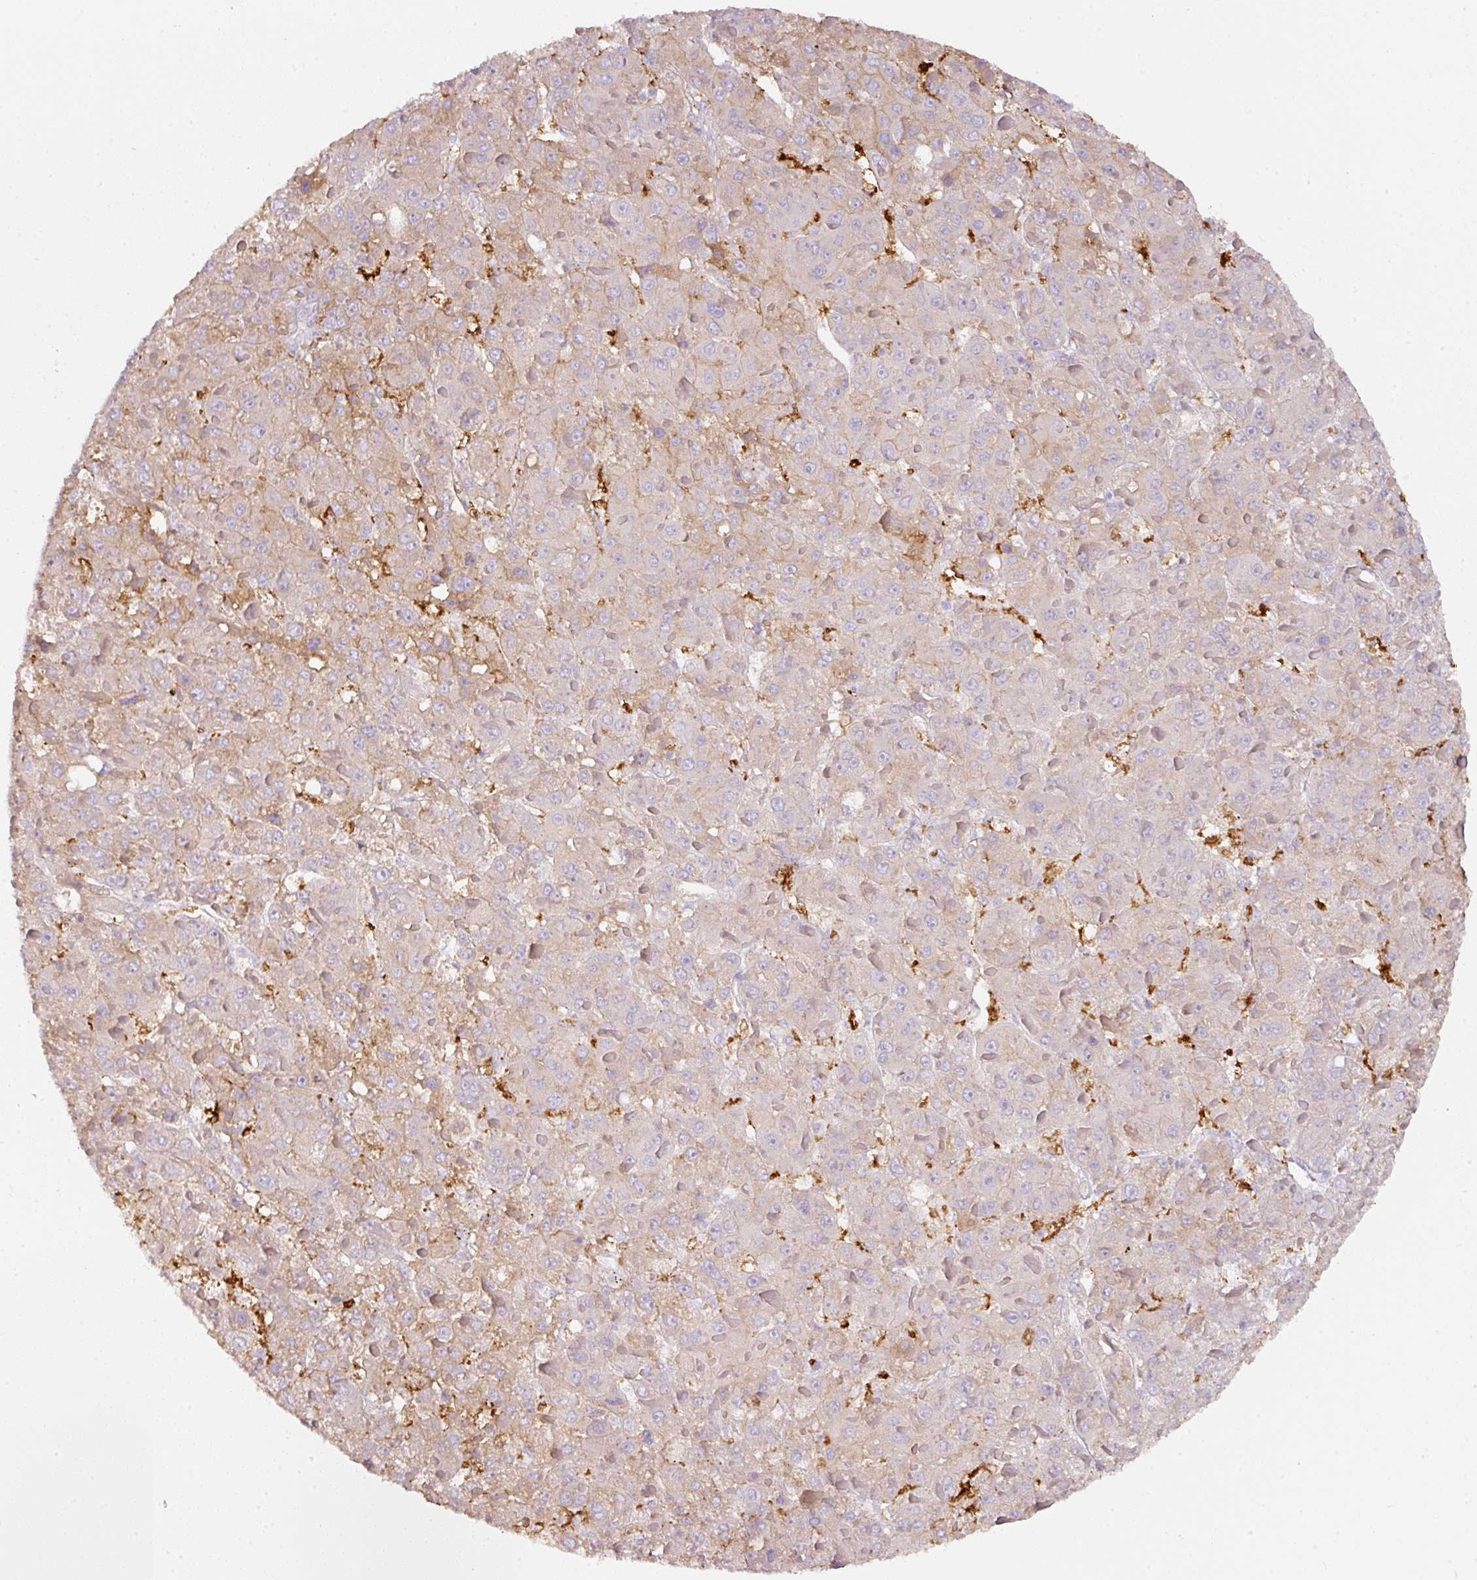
{"staining": {"intensity": "negative", "quantity": "none", "location": "none"}, "tissue": "liver cancer", "cell_type": "Tumor cells", "image_type": "cancer", "snomed": [{"axis": "morphology", "description": "Carcinoma, Hepatocellular, NOS"}, {"axis": "topography", "description": "Liver"}], "caption": "Tumor cells are negative for protein expression in human liver cancer.", "gene": "SLC2A2", "patient": {"sex": "female", "age": 73}}